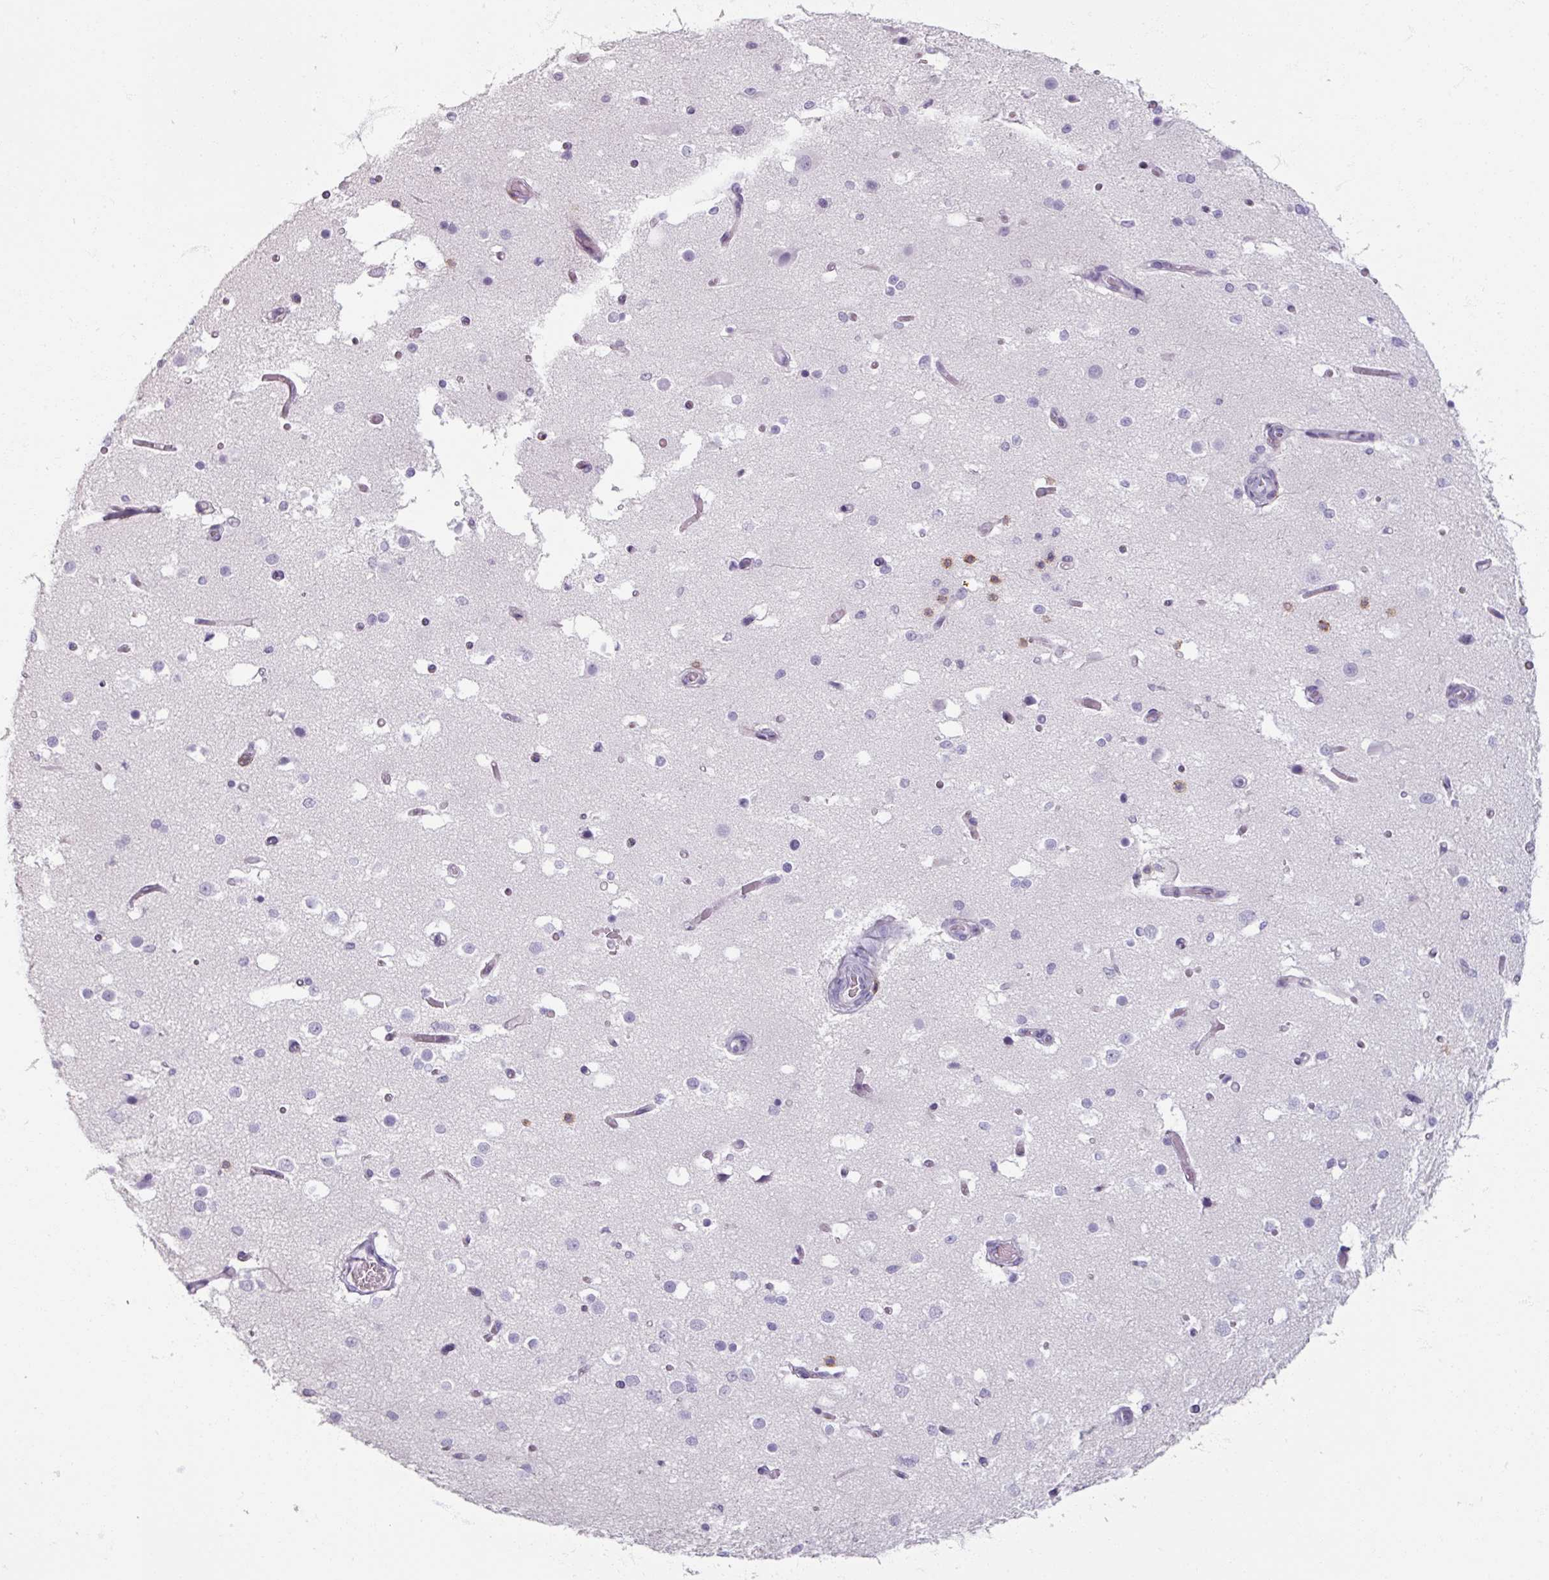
{"staining": {"intensity": "negative", "quantity": "none", "location": "none"}, "tissue": "cerebral cortex", "cell_type": "Endothelial cells", "image_type": "normal", "snomed": [{"axis": "morphology", "description": "Normal tissue, NOS"}, {"axis": "morphology", "description": "Inflammation, NOS"}, {"axis": "topography", "description": "Cerebral cortex"}], "caption": "DAB immunohistochemical staining of benign human cerebral cortex displays no significant expression in endothelial cells.", "gene": "PTPRC", "patient": {"sex": "male", "age": 6}}